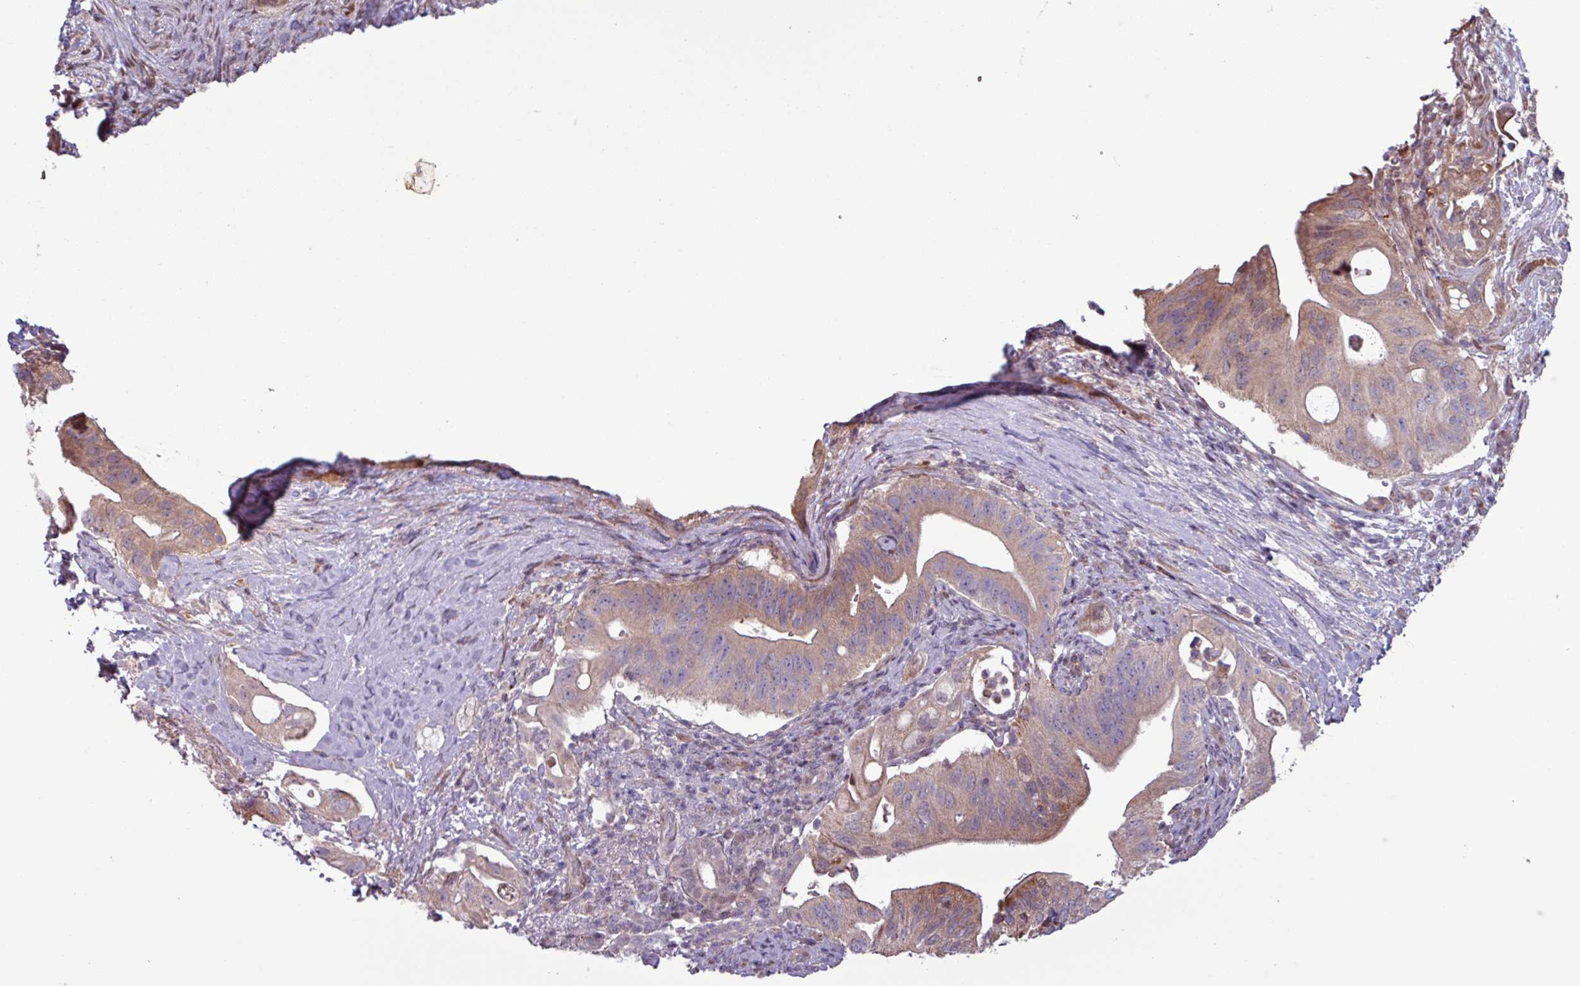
{"staining": {"intensity": "moderate", "quantity": ">75%", "location": "cytoplasmic/membranous"}, "tissue": "pancreatic cancer", "cell_type": "Tumor cells", "image_type": "cancer", "snomed": [{"axis": "morphology", "description": "Adenocarcinoma, NOS"}, {"axis": "topography", "description": "Pancreas"}], "caption": "Immunohistochemistry (IHC) (DAB (3,3'-diaminobenzidine)) staining of human pancreatic adenocarcinoma reveals moderate cytoplasmic/membranous protein positivity in approximately >75% of tumor cells.", "gene": "PDPR", "patient": {"sex": "female", "age": 72}}